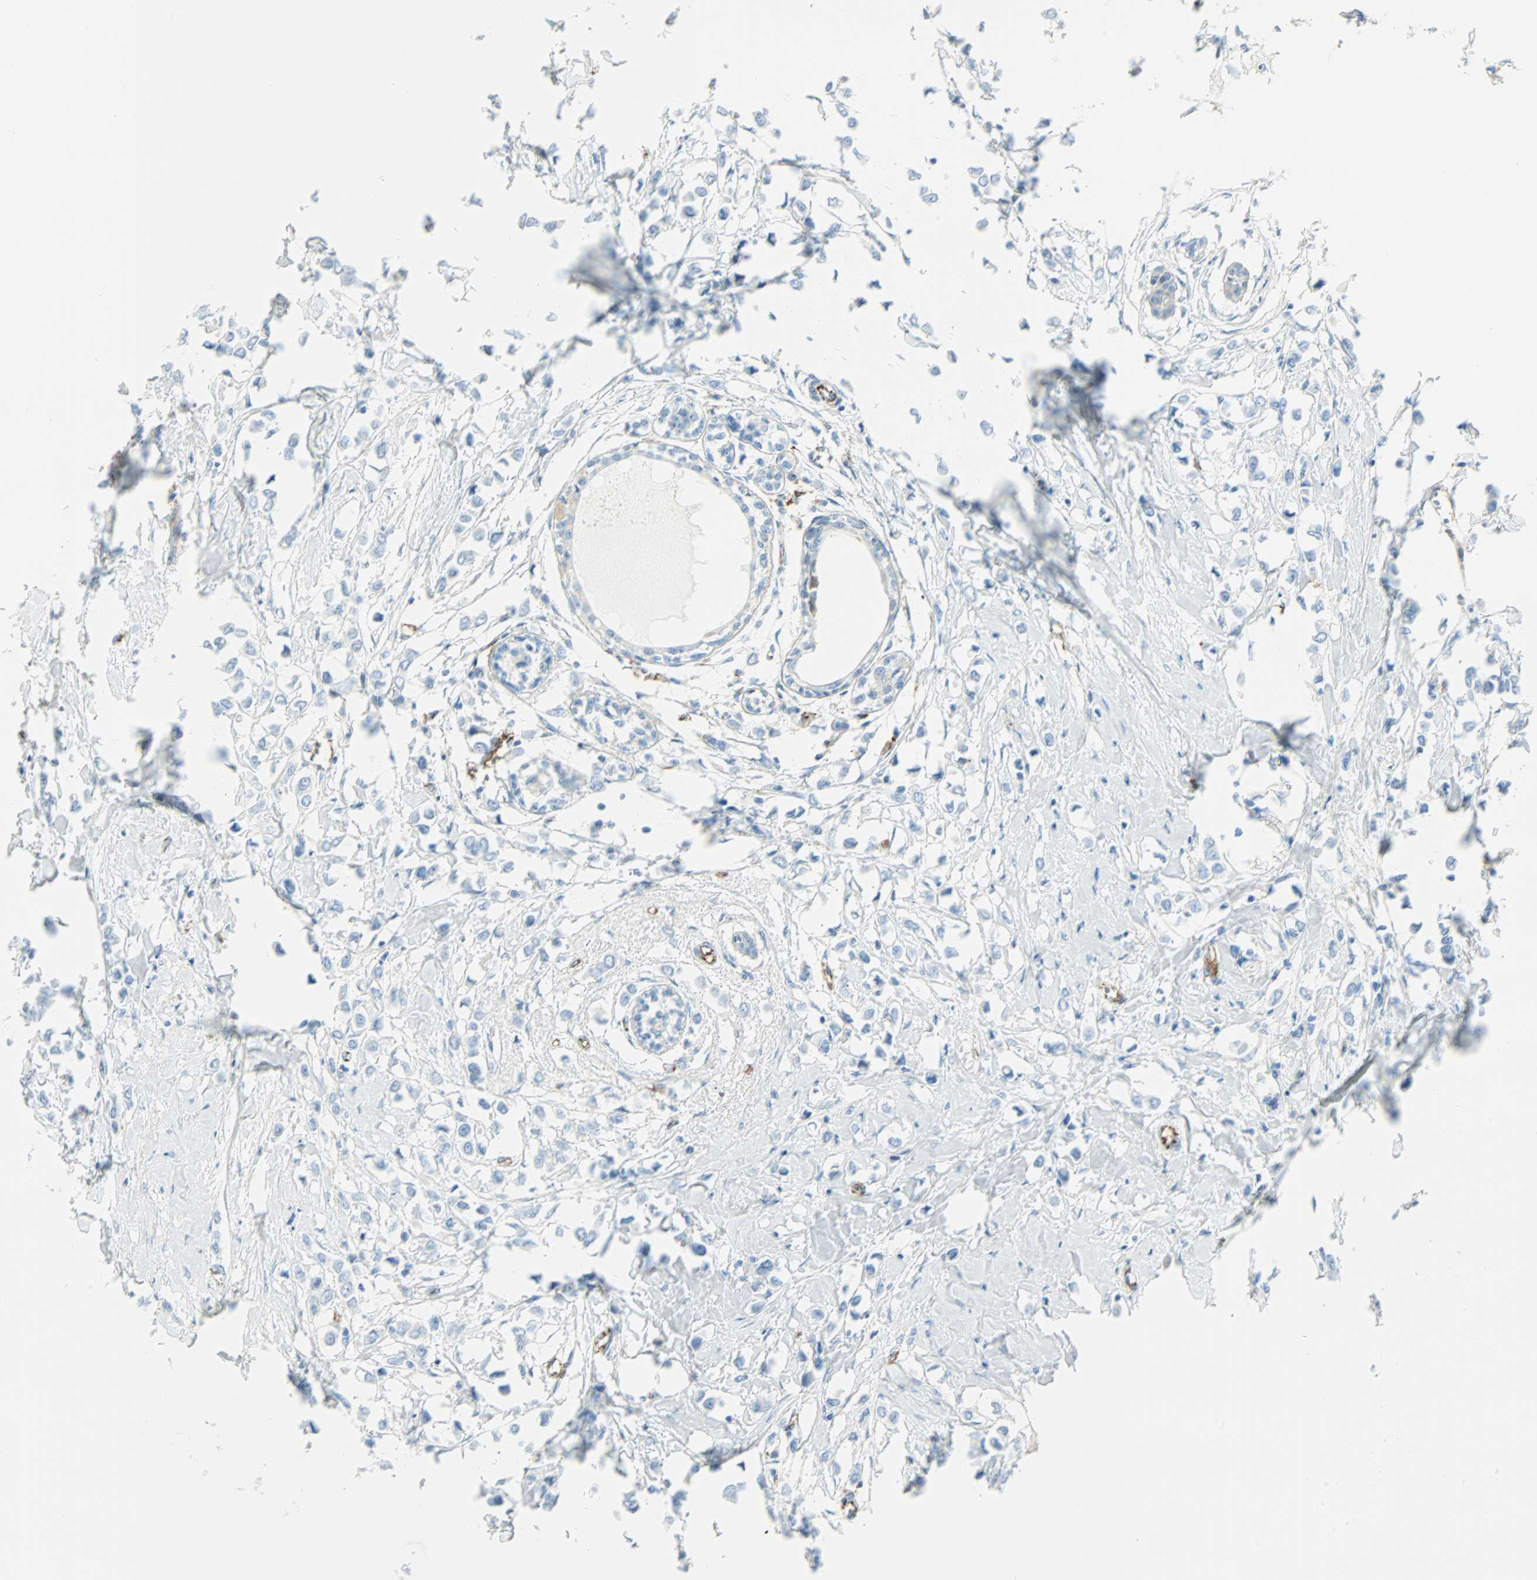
{"staining": {"intensity": "negative", "quantity": "none", "location": "none"}, "tissue": "breast cancer", "cell_type": "Tumor cells", "image_type": "cancer", "snomed": [{"axis": "morphology", "description": "Lobular carcinoma"}, {"axis": "topography", "description": "Breast"}], "caption": "Breast cancer (lobular carcinoma) was stained to show a protein in brown. There is no significant staining in tumor cells.", "gene": "VPS9D1", "patient": {"sex": "female", "age": 51}}